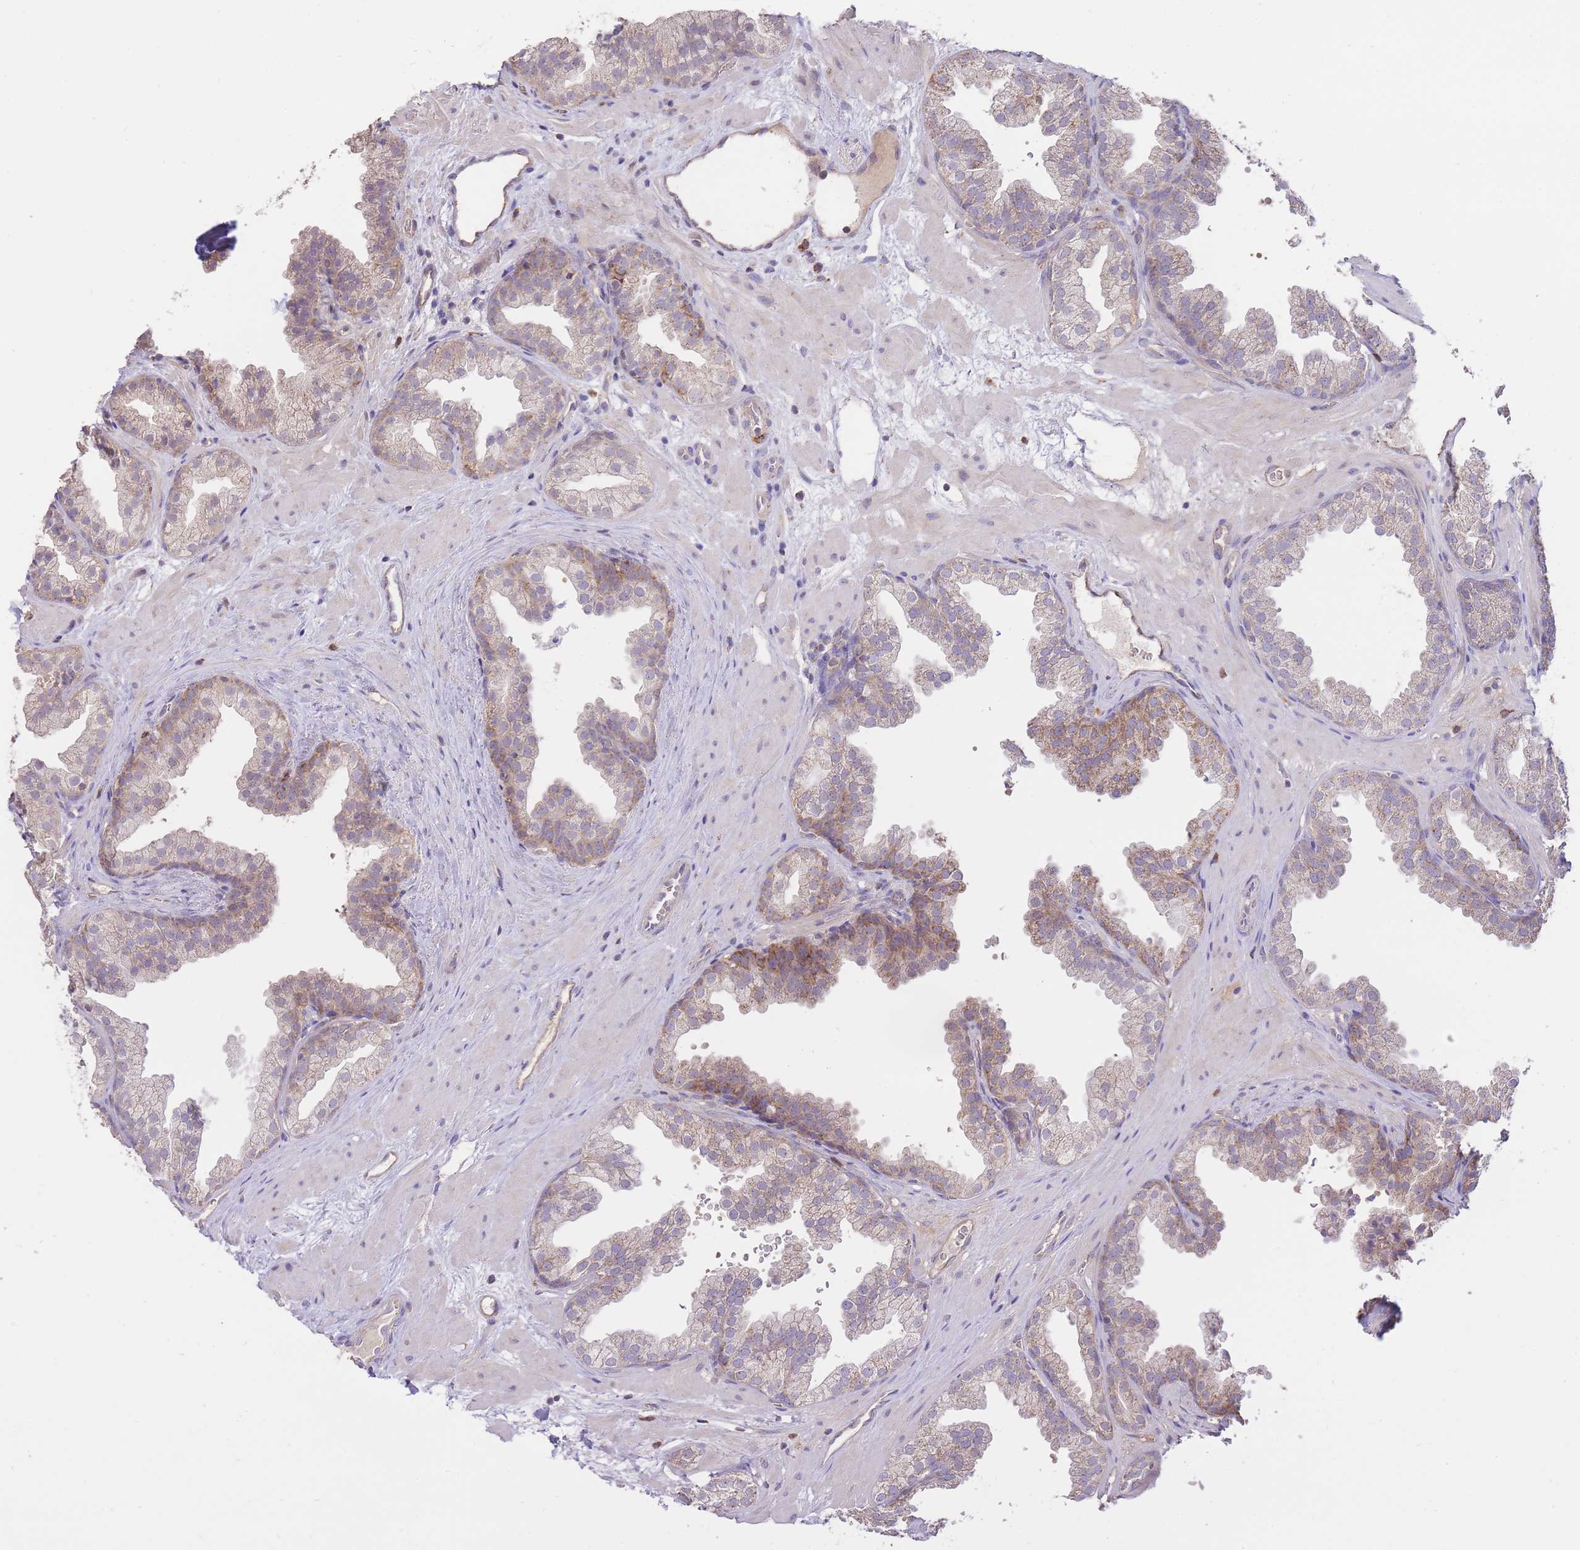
{"staining": {"intensity": "weak", "quantity": "25%-75%", "location": "cytoplasmic/membranous"}, "tissue": "prostate", "cell_type": "Glandular cells", "image_type": "normal", "snomed": [{"axis": "morphology", "description": "Normal tissue, NOS"}, {"axis": "topography", "description": "Prostate"}], "caption": "Protein staining demonstrates weak cytoplasmic/membranous expression in about 25%-75% of glandular cells in normal prostate.", "gene": "PREP", "patient": {"sex": "male", "age": 37}}